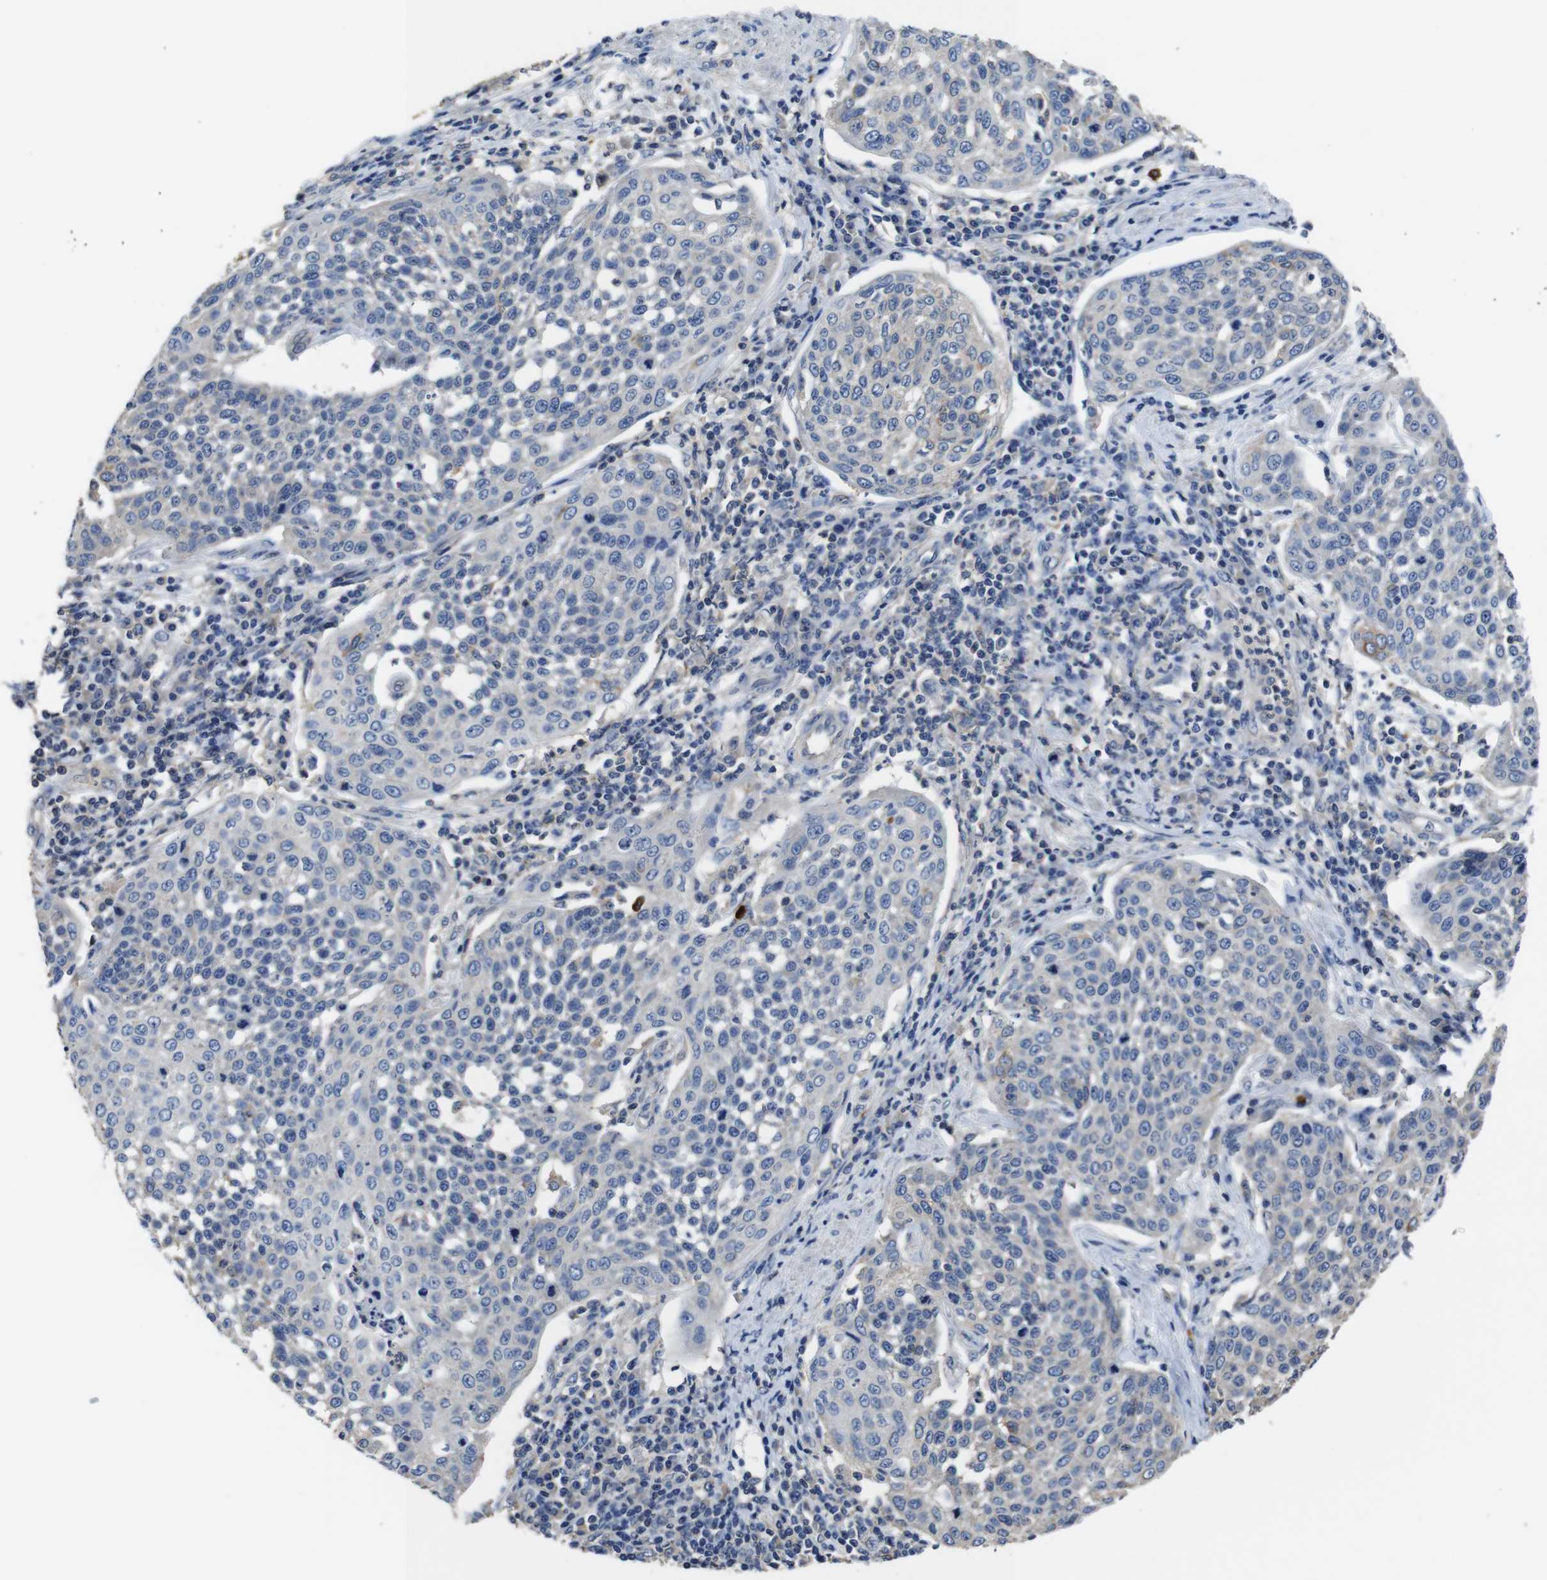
{"staining": {"intensity": "negative", "quantity": "none", "location": "none"}, "tissue": "cervical cancer", "cell_type": "Tumor cells", "image_type": "cancer", "snomed": [{"axis": "morphology", "description": "Squamous cell carcinoma, NOS"}, {"axis": "topography", "description": "Cervix"}], "caption": "The immunohistochemistry (IHC) histopathology image has no significant expression in tumor cells of cervical squamous cell carcinoma tissue.", "gene": "GLIPR1", "patient": {"sex": "female", "age": 34}}